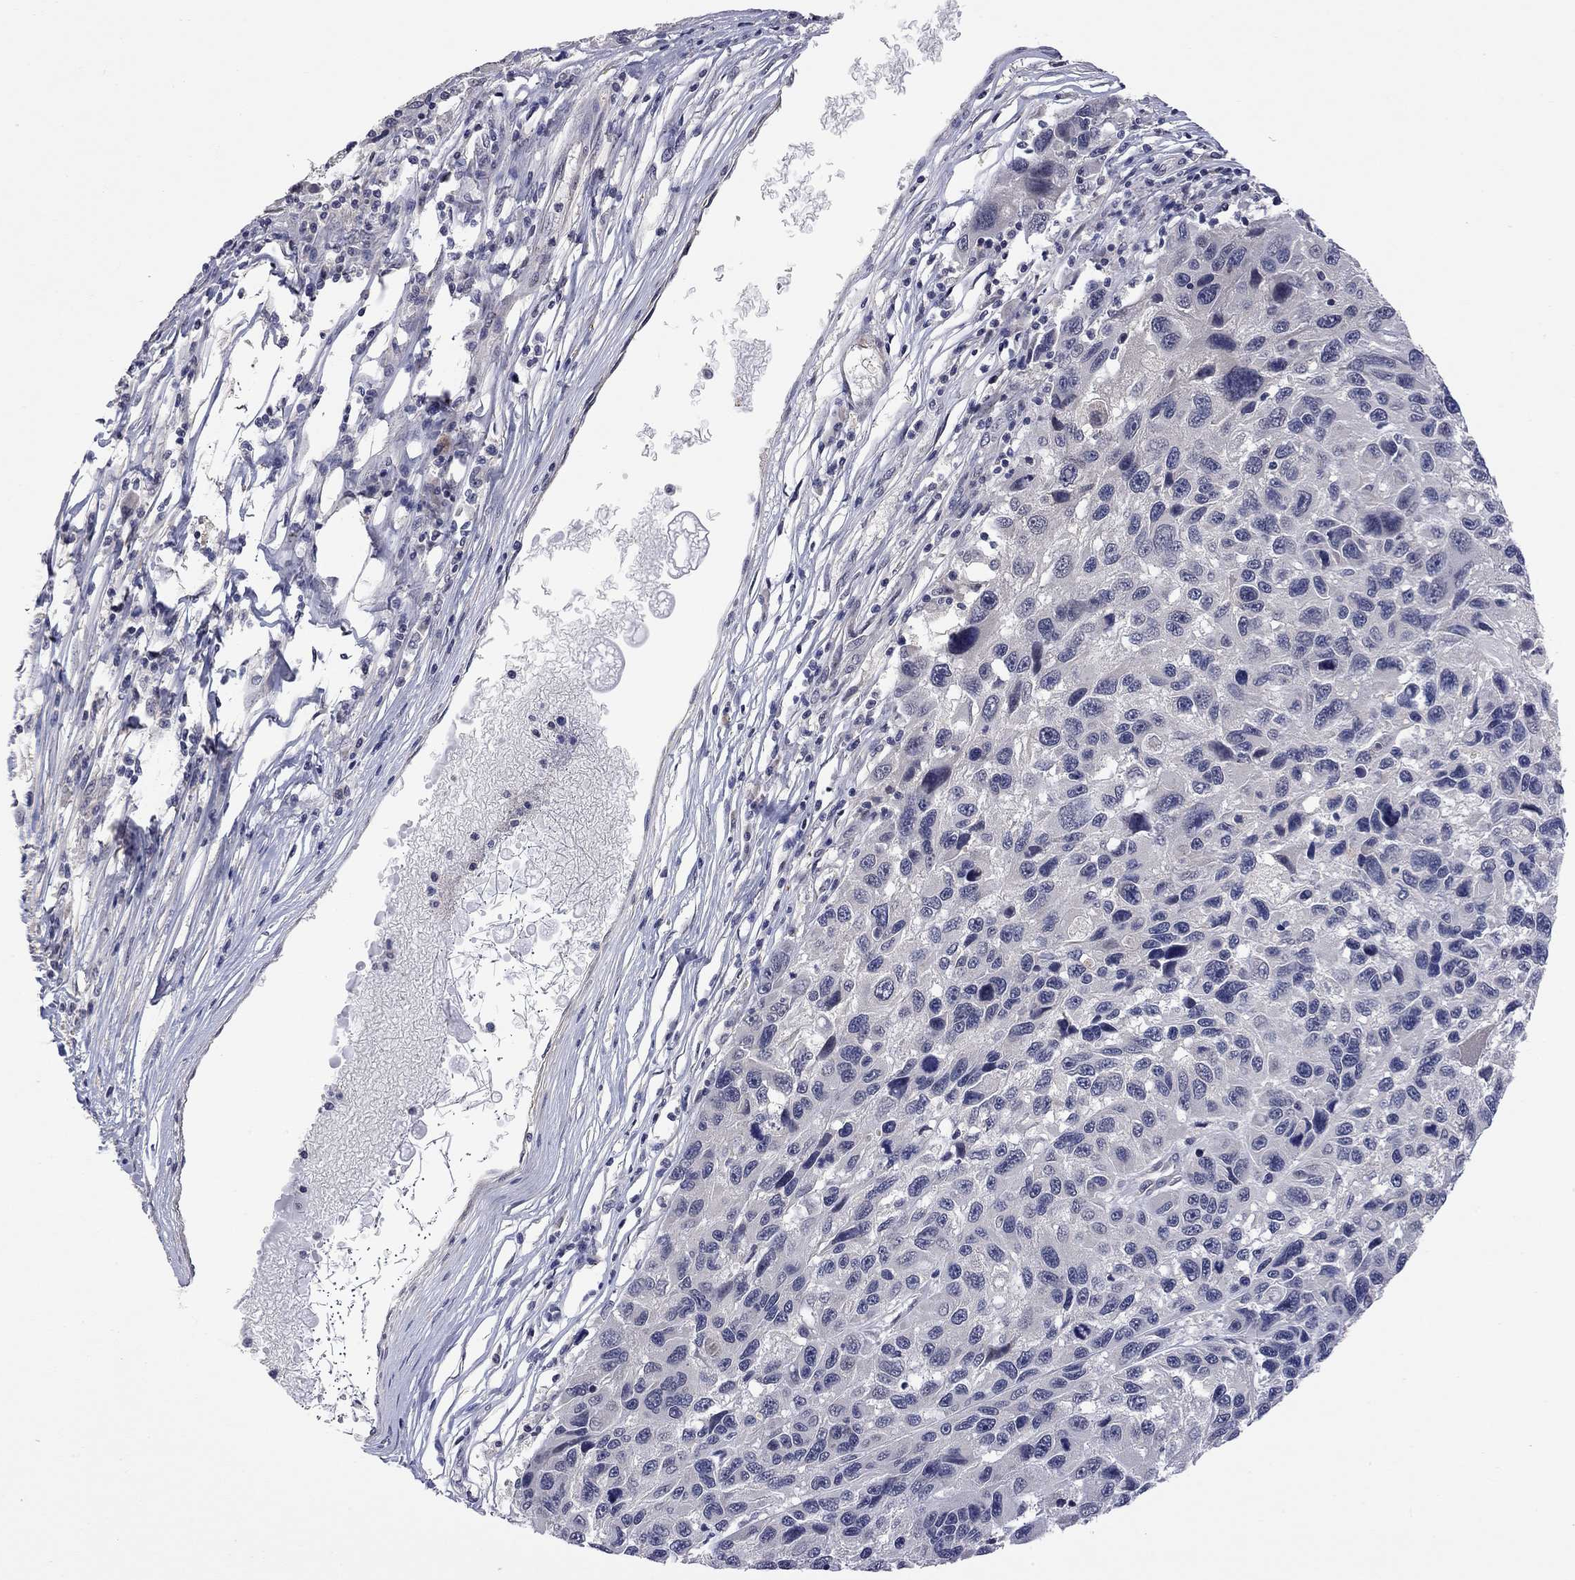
{"staining": {"intensity": "negative", "quantity": "none", "location": "none"}, "tissue": "melanoma", "cell_type": "Tumor cells", "image_type": "cancer", "snomed": [{"axis": "morphology", "description": "Malignant melanoma, NOS"}, {"axis": "topography", "description": "Skin"}], "caption": "Immunohistochemistry (IHC) image of malignant melanoma stained for a protein (brown), which reveals no positivity in tumor cells.", "gene": "FABP12", "patient": {"sex": "male", "age": 53}}